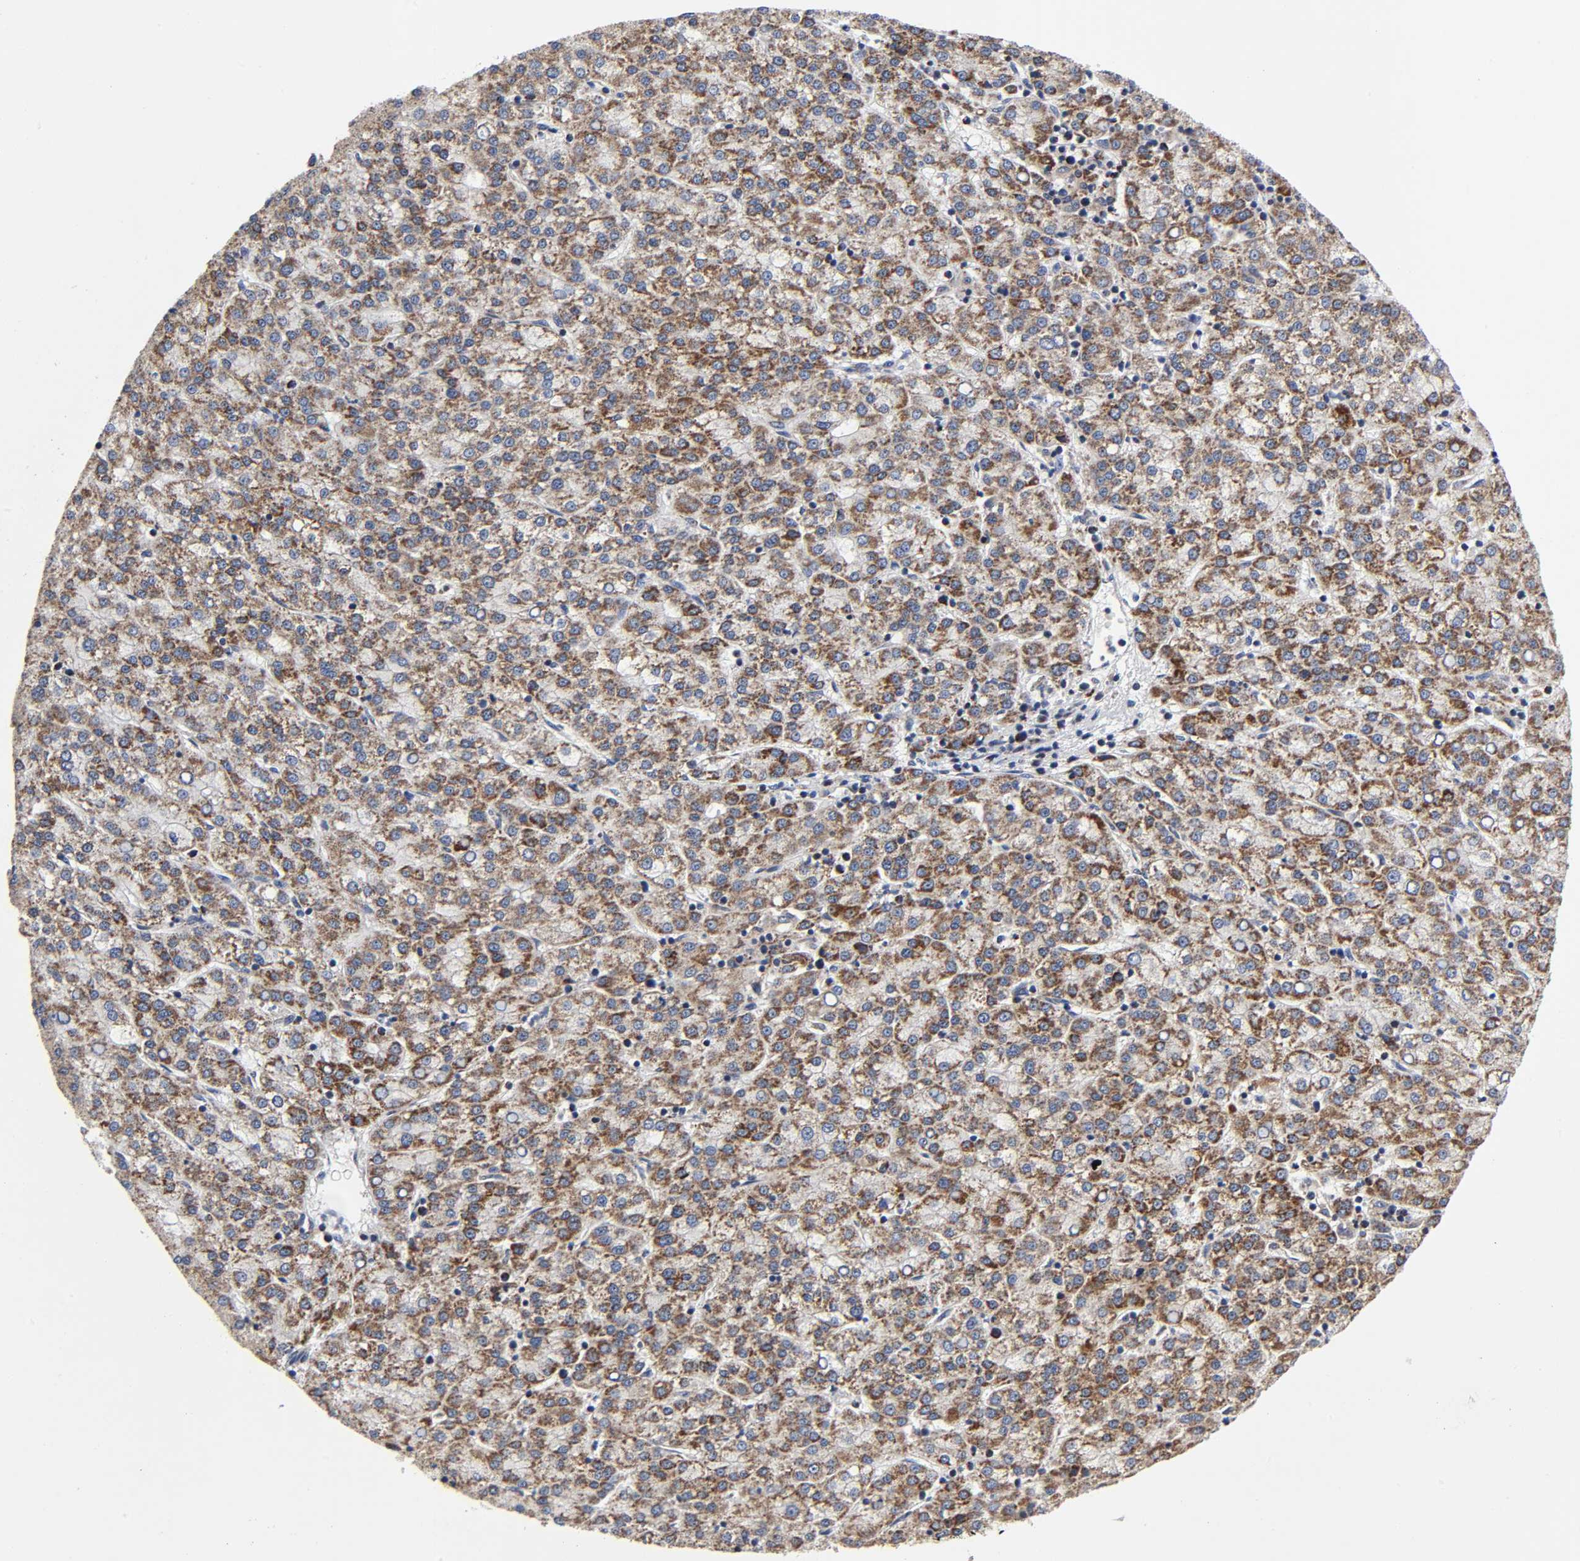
{"staining": {"intensity": "moderate", "quantity": ">75%", "location": "cytoplasmic/membranous"}, "tissue": "liver cancer", "cell_type": "Tumor cells", "image_type": "cancer", "snomed": [{"axis": "morphology", "description": "Carcinoma, Hepatocellular, NOS"}, {"axis": "topography", "description": "Liver"}], "caption": "An image of human liver hepatocellular carcinoma stained for a protein shows moderate cytoplasmic/membranous brown staining in tumor cells.", "gene": "AOPEP", "patient": {"sex": "female", "age": 58}}